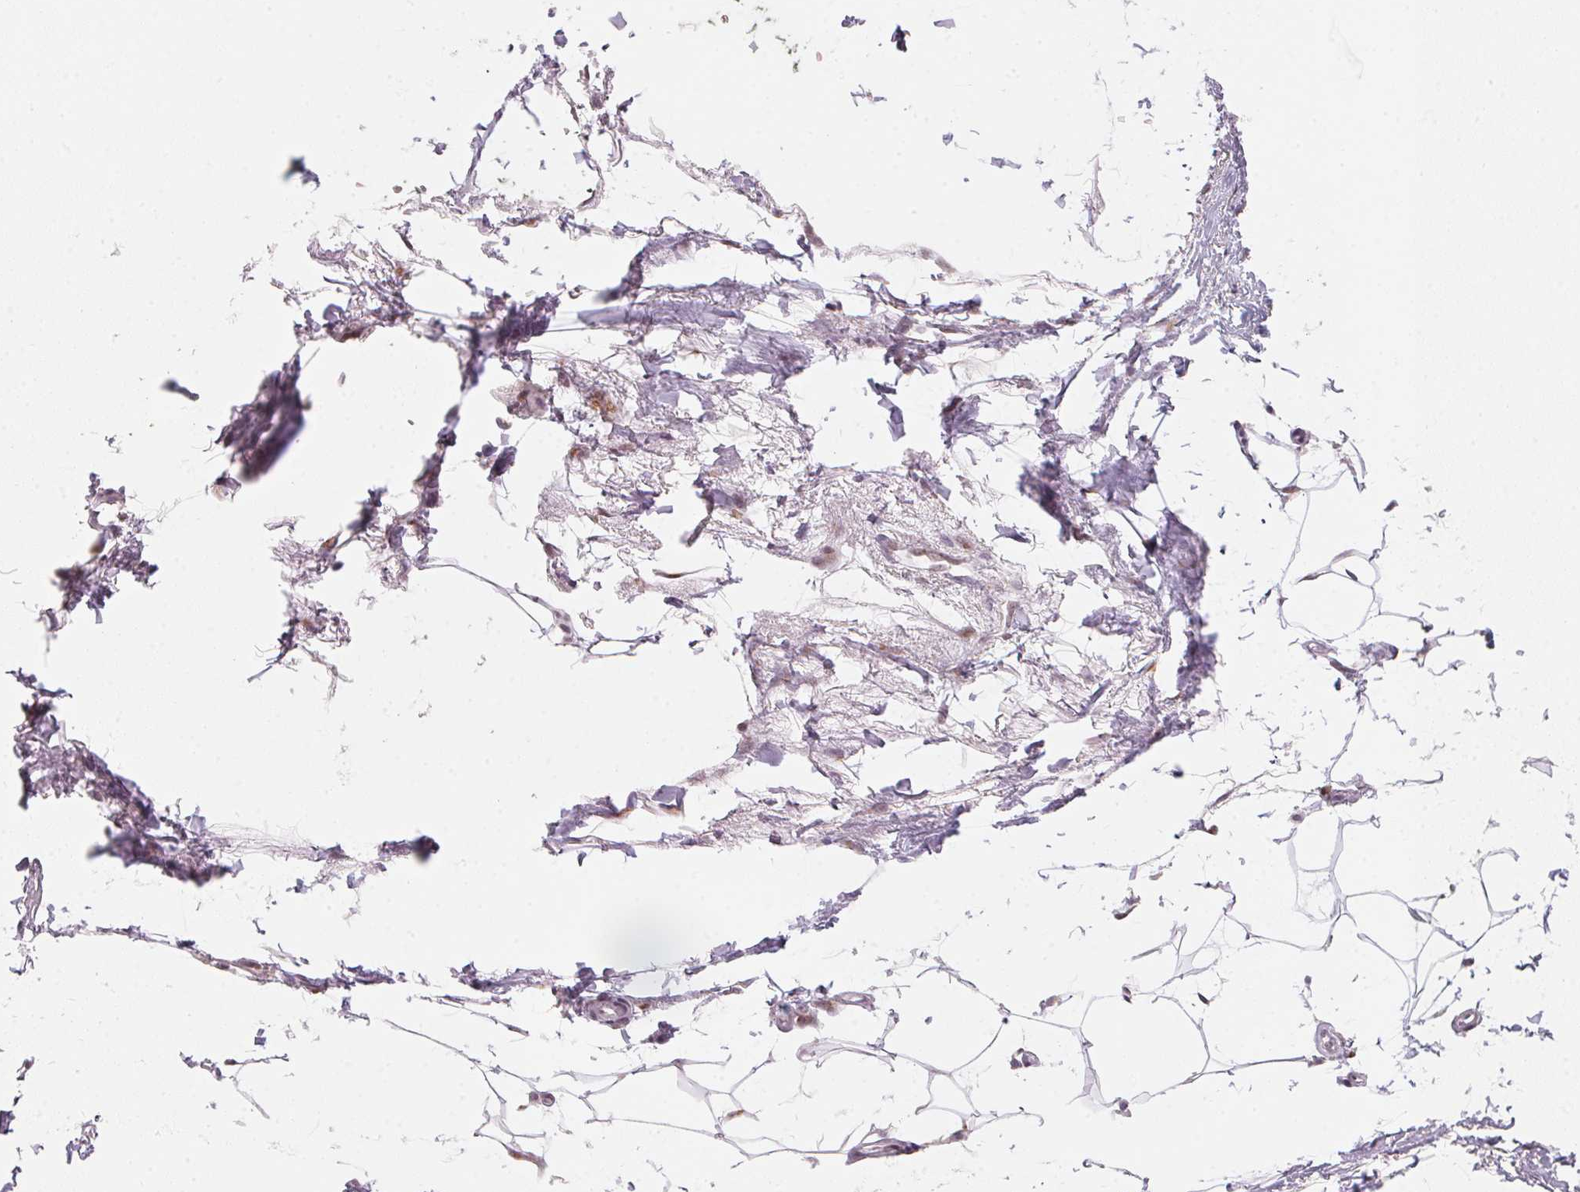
{"staining": {"intensity": "strong", "quantity": "<25%", "location": "cytoplasmic/membranous"}, "tissue": "skin", "cell_type": "Fibroblasts", "image_type": "normal", "snomed": [{"axis": "morphology", "description": "Normal tissue, NOS"}, {"axis": "topography", "description": "Skin"}], "caption": "Immunohistochemistry (IHC) (DAB) staining of unremarkable skin demonstrates strong cytoplasmic/membranous protein staining in approximately <25% of fibroblasts.", "gene": "RAB22A", "patient": {"sex": "female", "age": 62}}